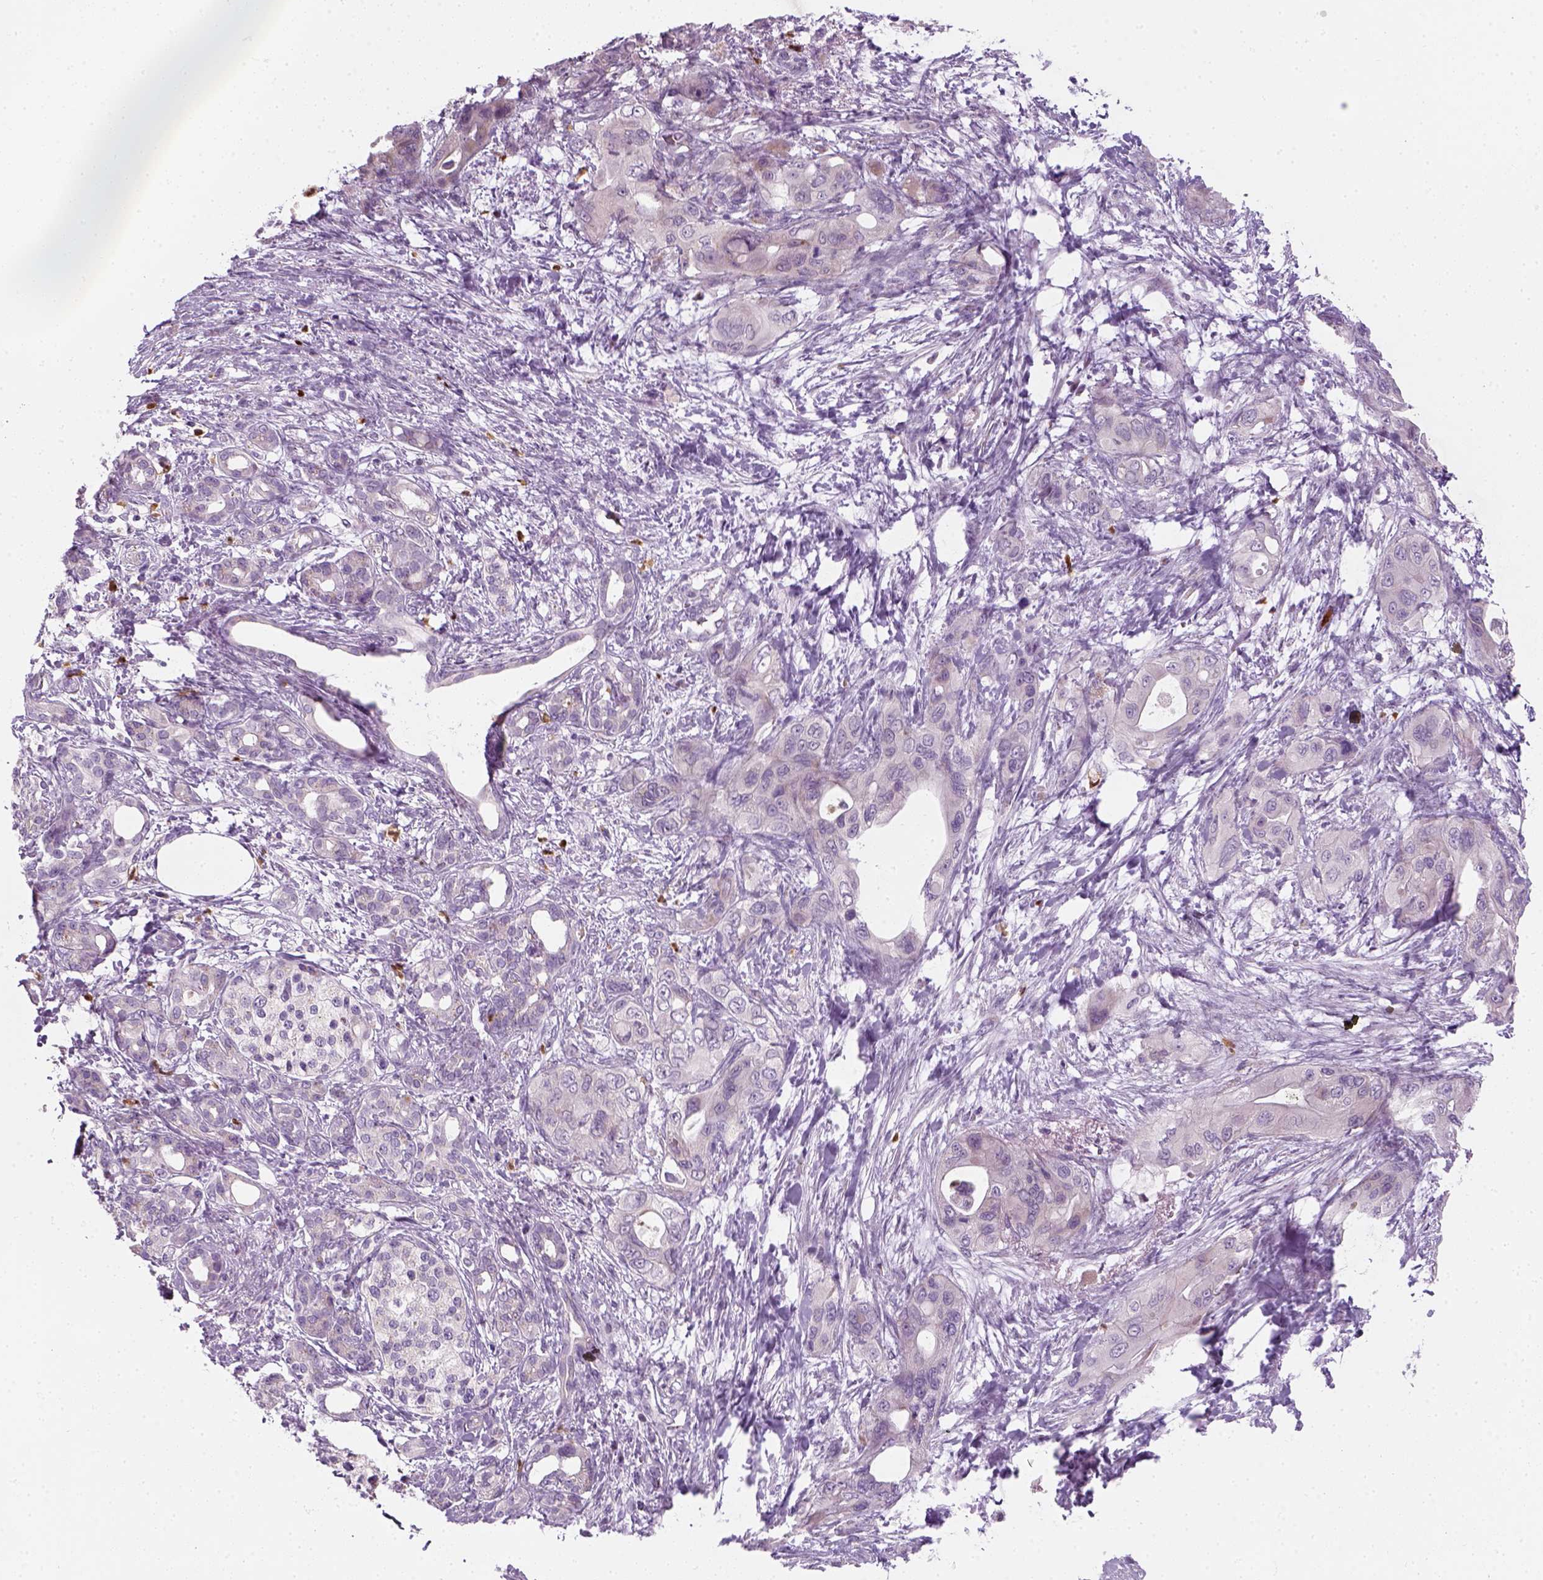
{"staining": {"intensity": "negative", "quantity": "none", "location": "none"}, "tissue": "pancreatic cancer", "cell_type": "Tumor cells", "image_type": "cancer", "snomed": [{"axis": "morphology", "description": "Adenocarcinoma, NOS"}, {"axis": "topography", "description": "Pancreas"}], "caption": "Histopathology image shows no significant protein staining in tumor cells of pancreatic cancer.", "gene": "IL4", "patient": {"sex": "male", "age": 71}}